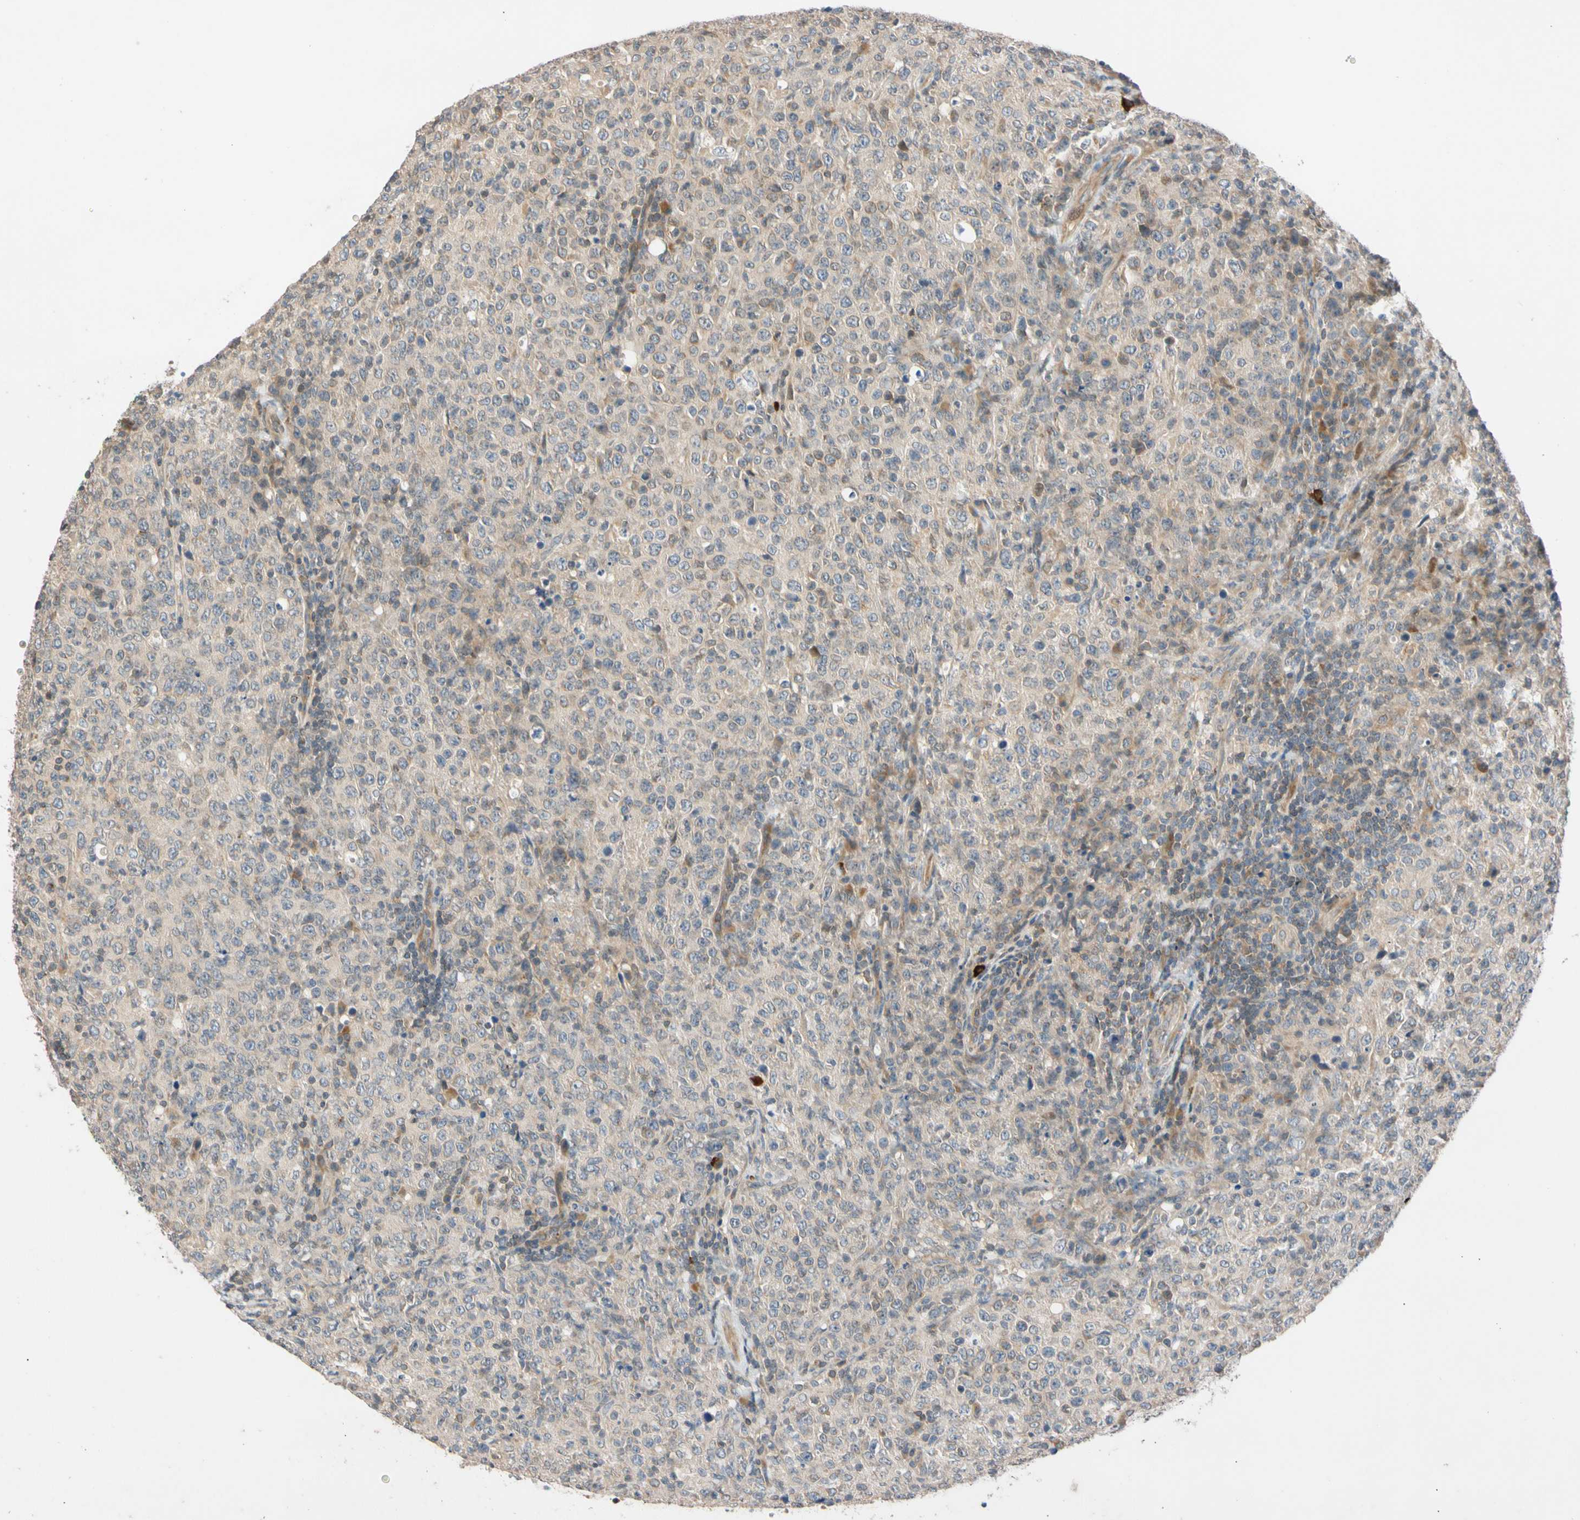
{"staining": {"intensity": "weak", "quantity": ">75%", "location": "cytoplasmic/membranous"}, "tissue": "lymphoma", "cell_type": "Tumor cells", "image_type": "cancer", "snomed": [{"axis": "morphology", "description": "Malignant lymphoma, non-Hodgkin's type, High grade"}, {"axis": "topography", "description": "Tonsil"}], "caption": "Weak cytoplasmic/membranous expression is seen in approximately >75% of tumor cells in lymphoma. The staining is performed using DAB (3,3'-diaminobenzidine) brown chromogen to label protein expression. The nuclei are counter-stained blue using hematoxylin.", "gene": "CNST", "patient": {"sex": "female", "age": 36}}